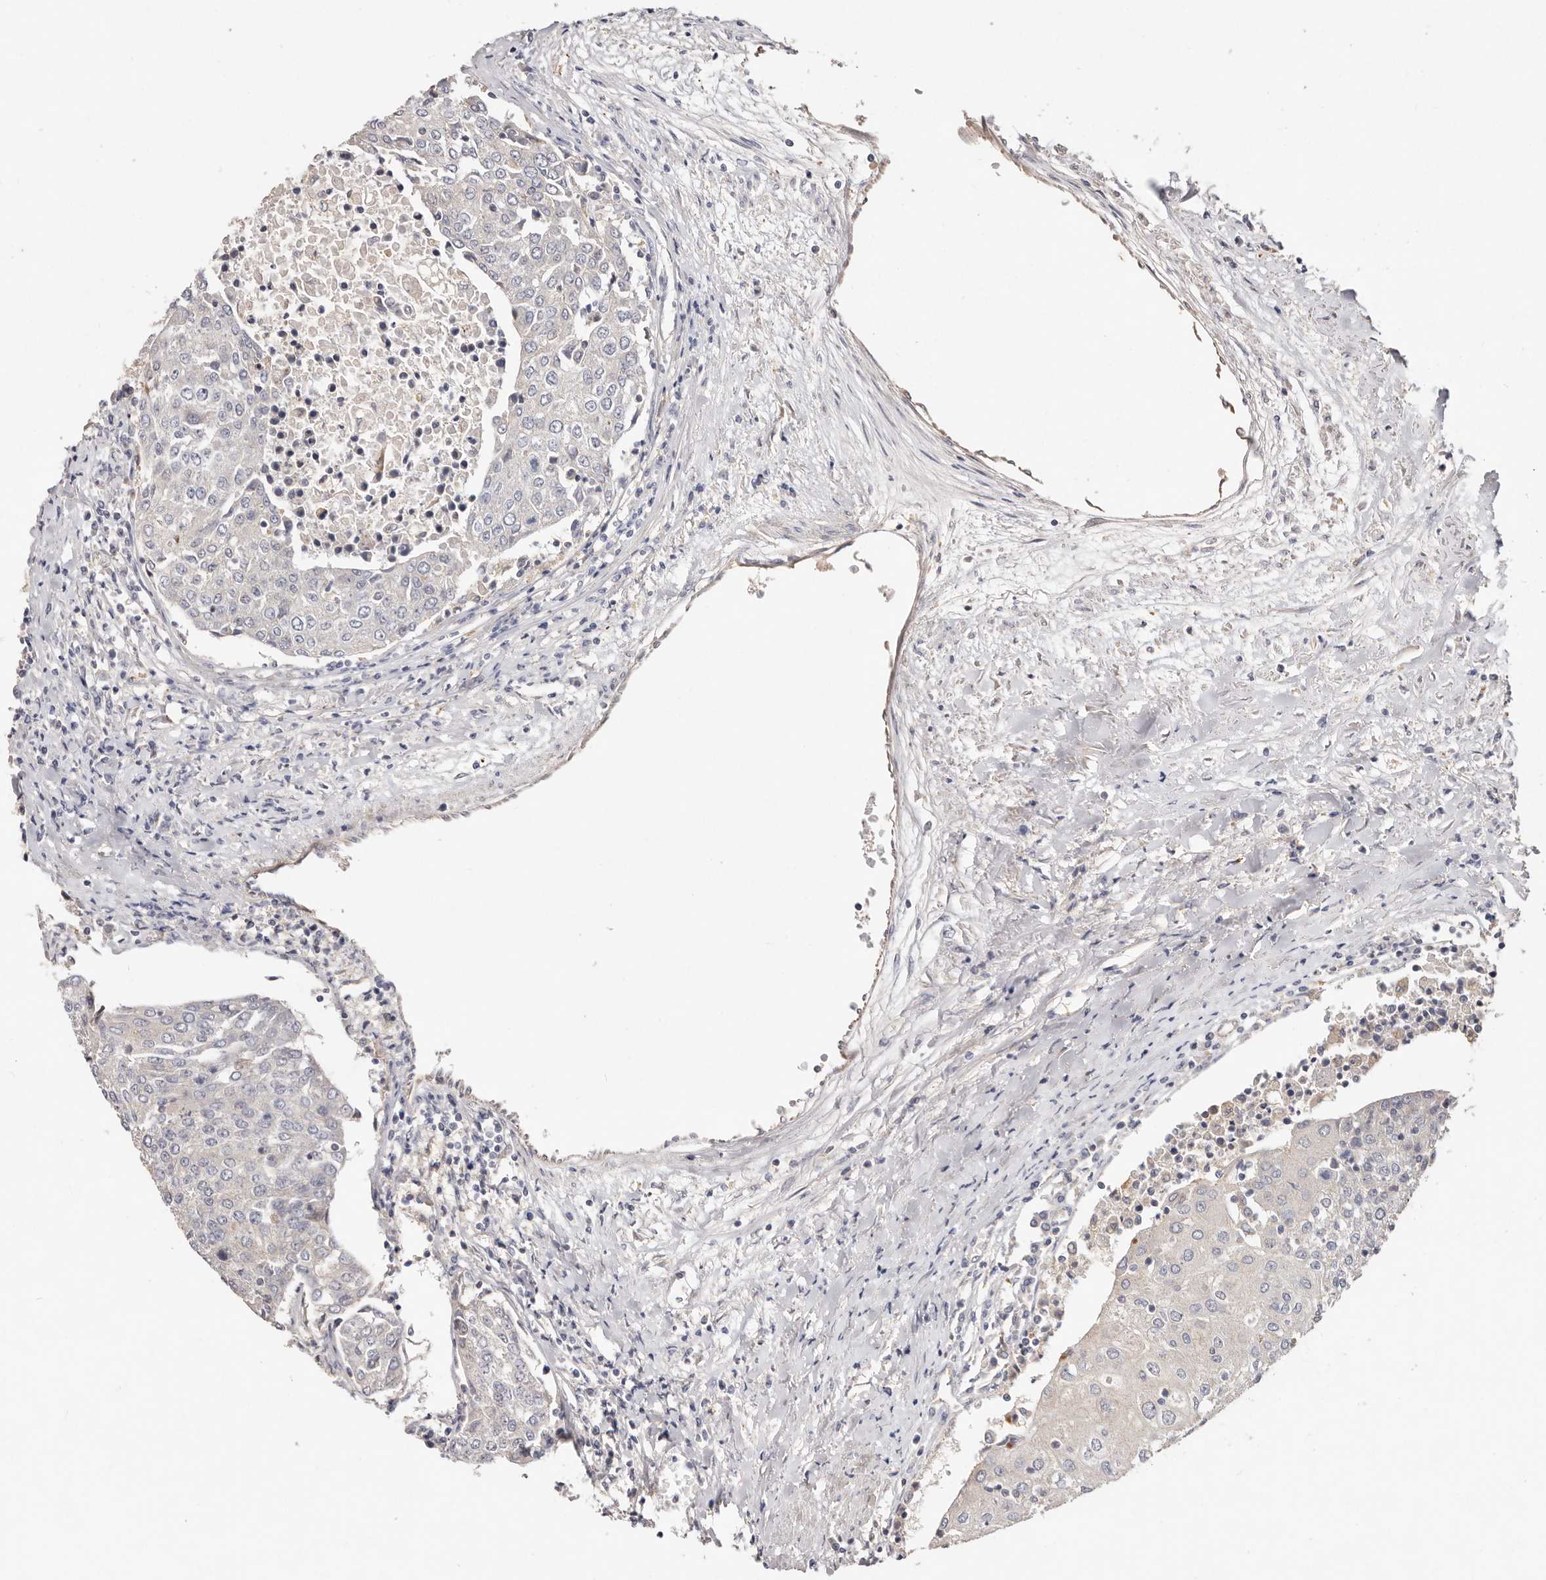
{"staining": {"intensity": "negative", "quantity": "none", "location": "none"}, "tissue": "urothelial cancer", "cell_type": "Tumor cells", "image_type": "cancer", "snomed": [{"axis": "morphology", "description": "Urothelial carcinoma, High grade"}, {"axis": "topography", "description": "Urinary bladder"}], "caption": "Immunohistochemistry image of neoplastic tissue: urothelial cancer stained with DAB (3,3'-diaminobenzidine) shows no significant protein expression in tumor cells.", "gene": "THBS3", "patient": {"sex": "female", "age": 85}}